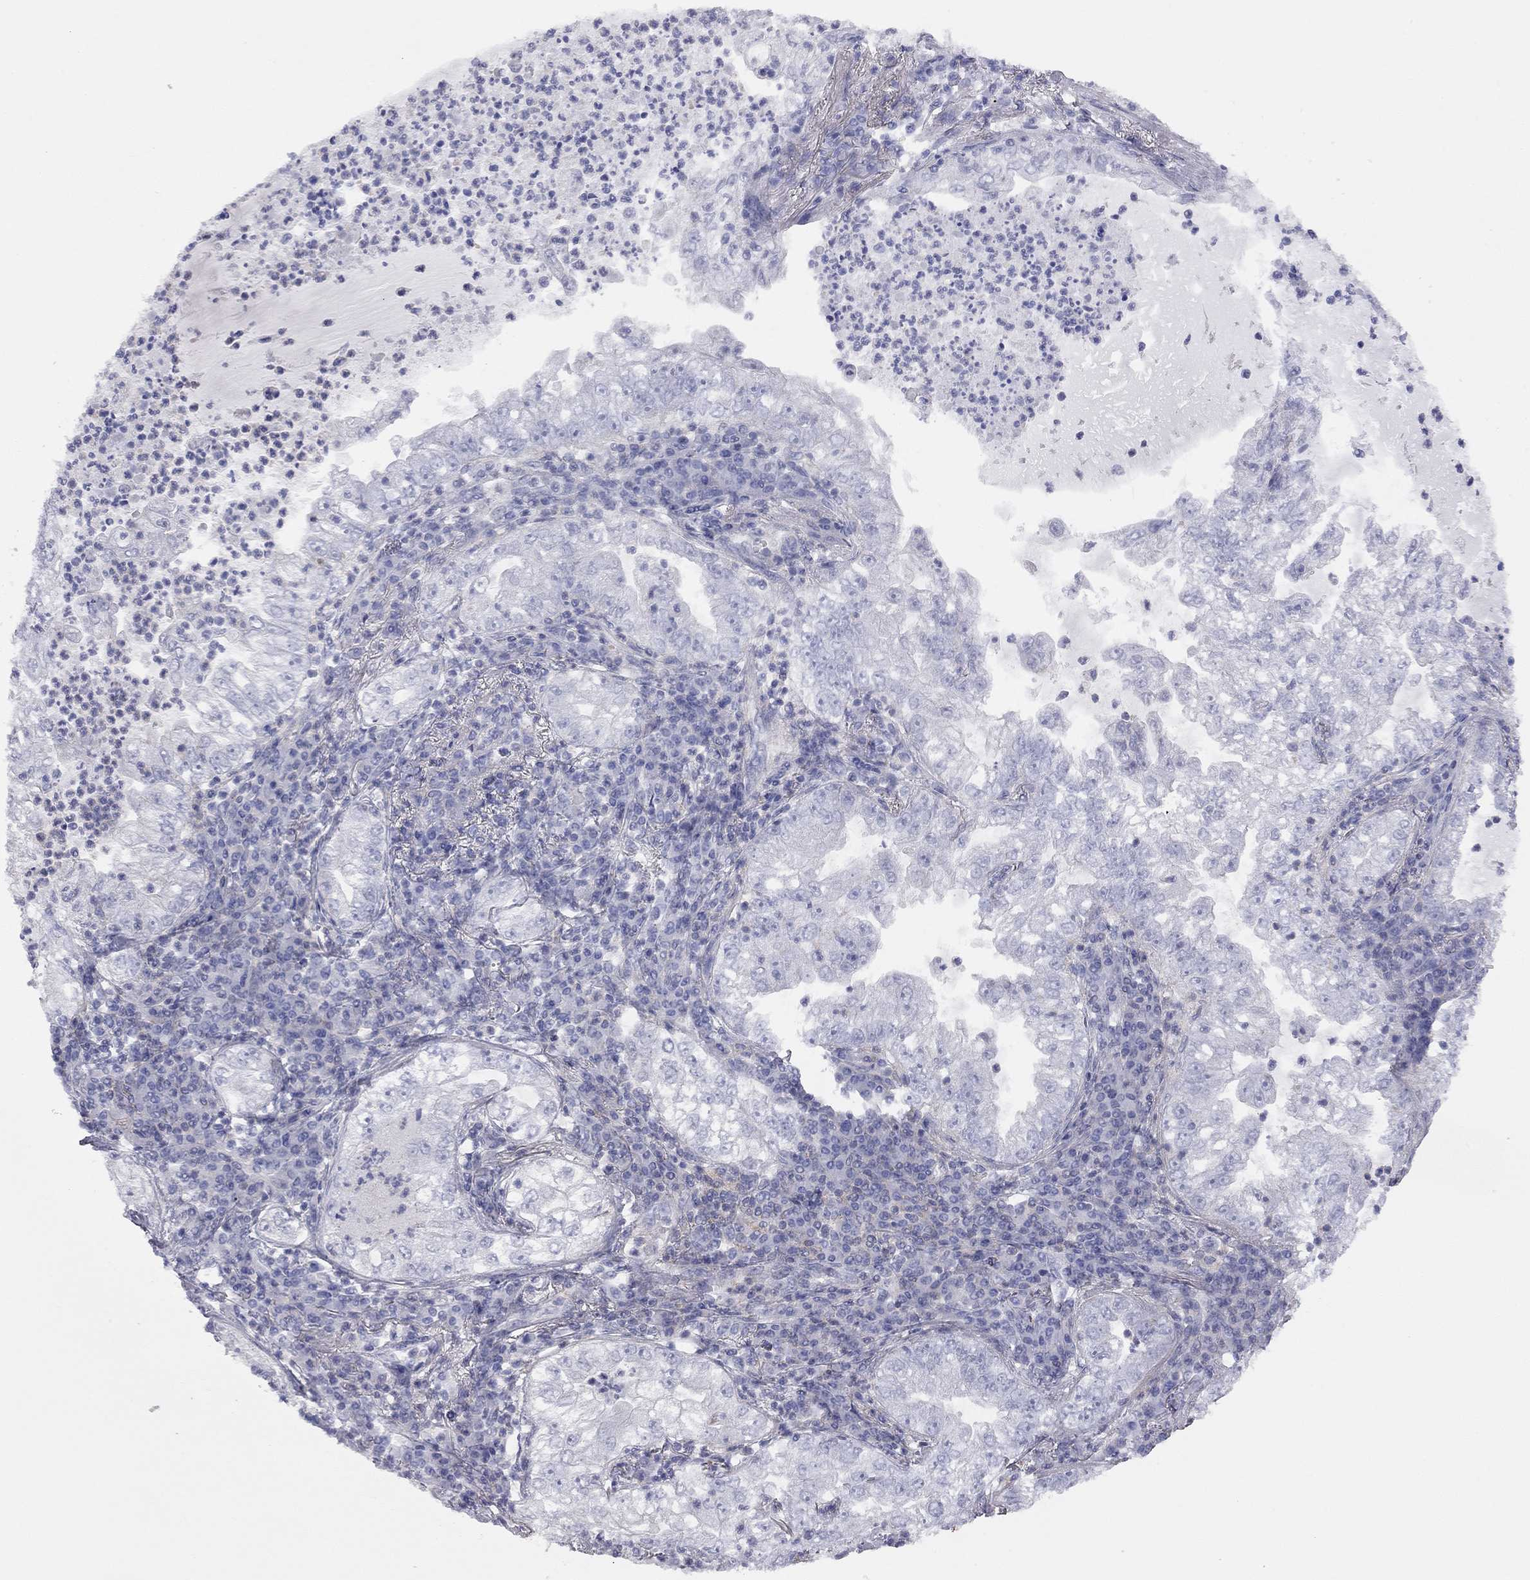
{"staining": {"intensity": "negative", "quantity": "none", "location": "none"}, "tissue": "lung cancer", "cell_type": "Tumor cells", "image_type": "cancer", "snomed": [{"axis": "morphology", "description": "Adenocarcinoma, NOS"}, {"axis": "topography", "description": "Lung"}], "caption": "A histopathology image of human lung cancer (adenocarcinoma) is negative for staining in tumor cells. (DAB (3,3'-diaminobenzidine) IHC with hematoxylin counter stain).", "gene": "ADCYAP1", "patient": {"sex": "female", "age": 73}}